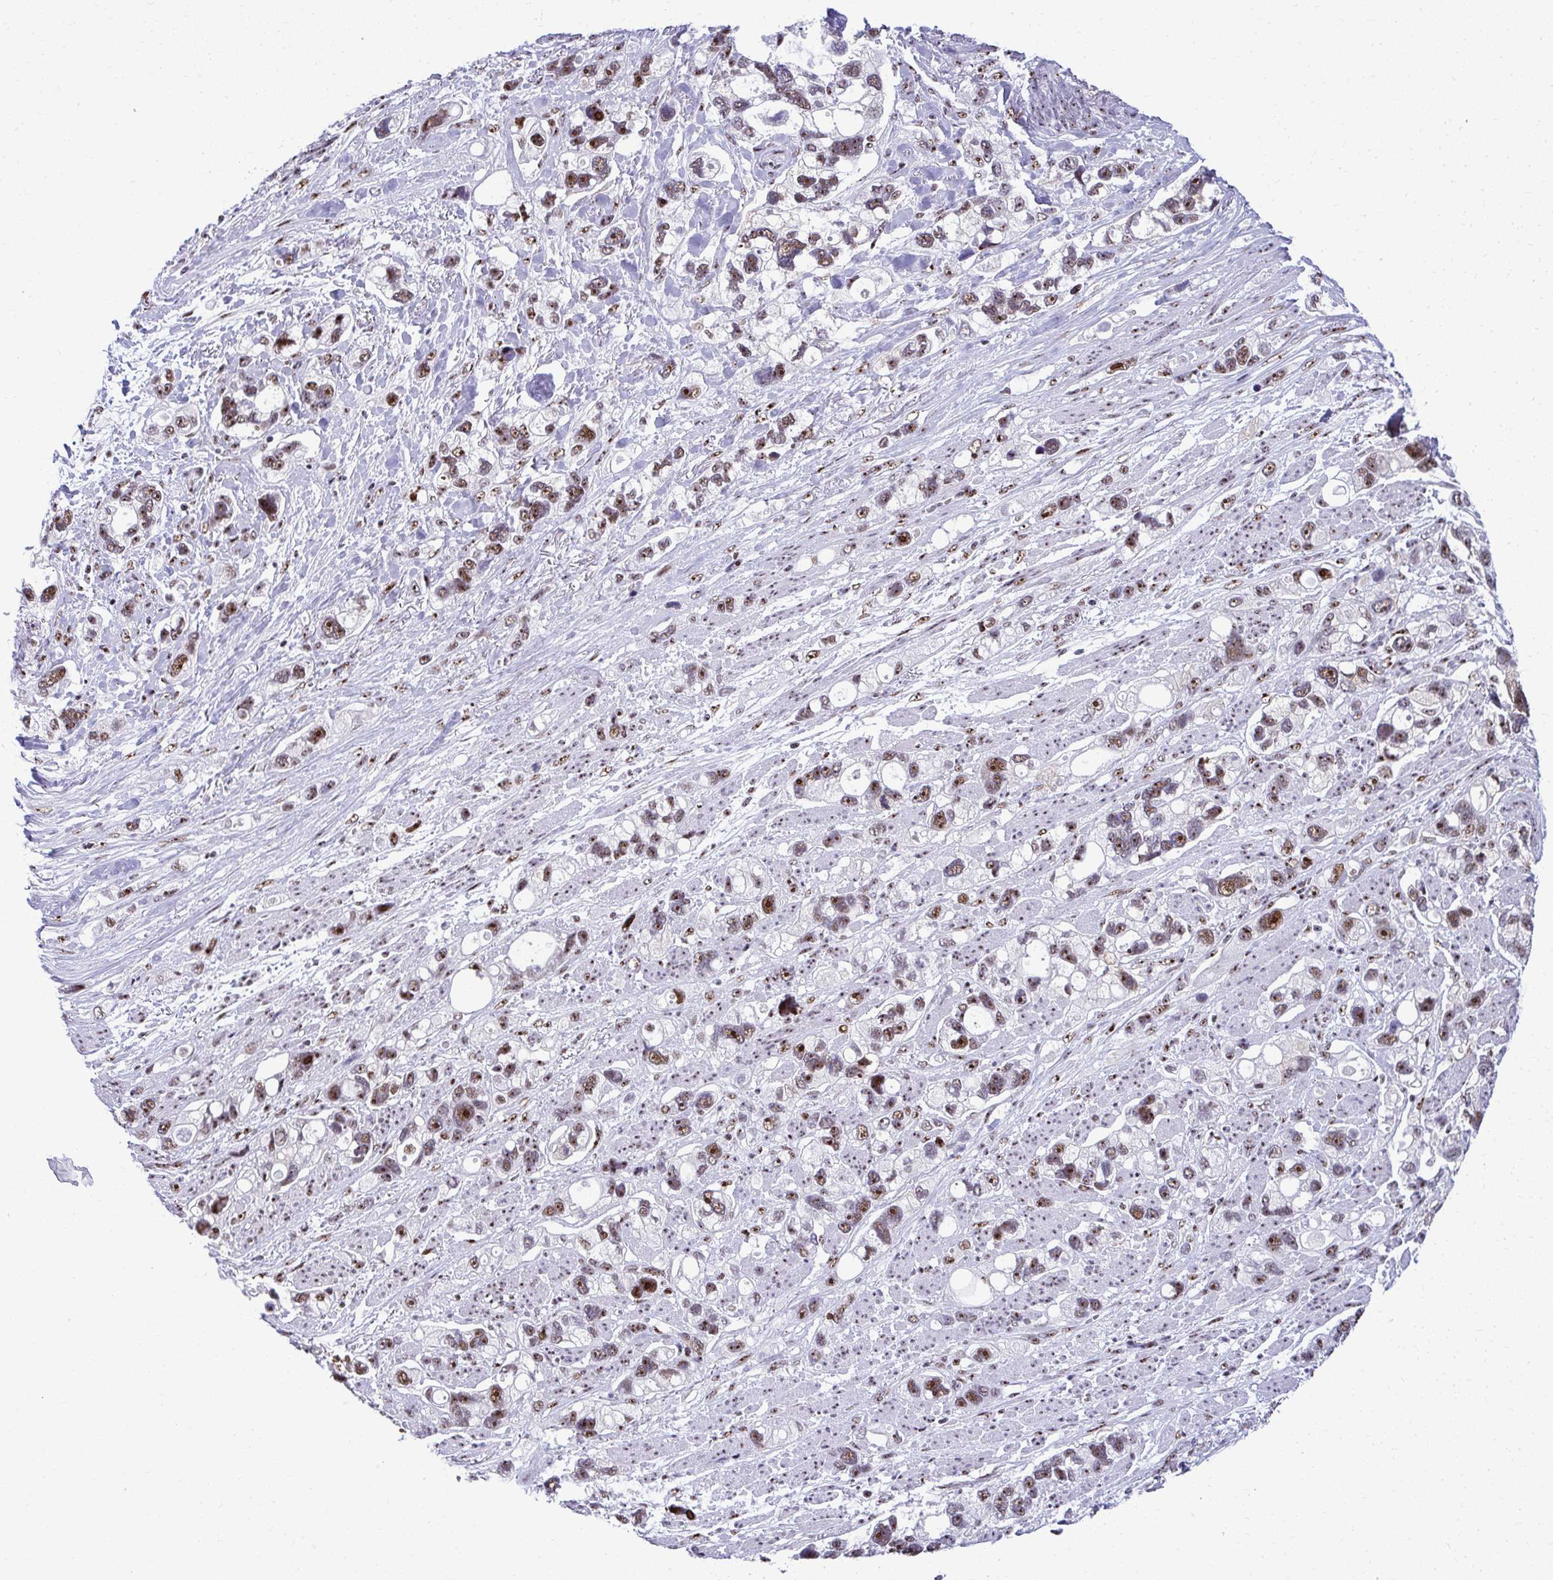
{"staining": {"intensity": "moderate", "quantity": "25%-75%", "location": "nuclear"}, "tissue": "stomach cancer", "cell_type": "Tumor cells", "image_type": "cancer", "snomed": [{"axis": "morphology", "description": "Adenocarcinoma, NOS"}, {"axis": "topography", "description": "Stomach, upper"}], "caption": "This is a photomicrograph of immunohistochemistry (IHC) staining of adenocarcinoma (stomach), which shows moderate staining in the nuclear of tumor cells.", "gene": "PELP1", "patient": {"sex": "female", "age": 81}}